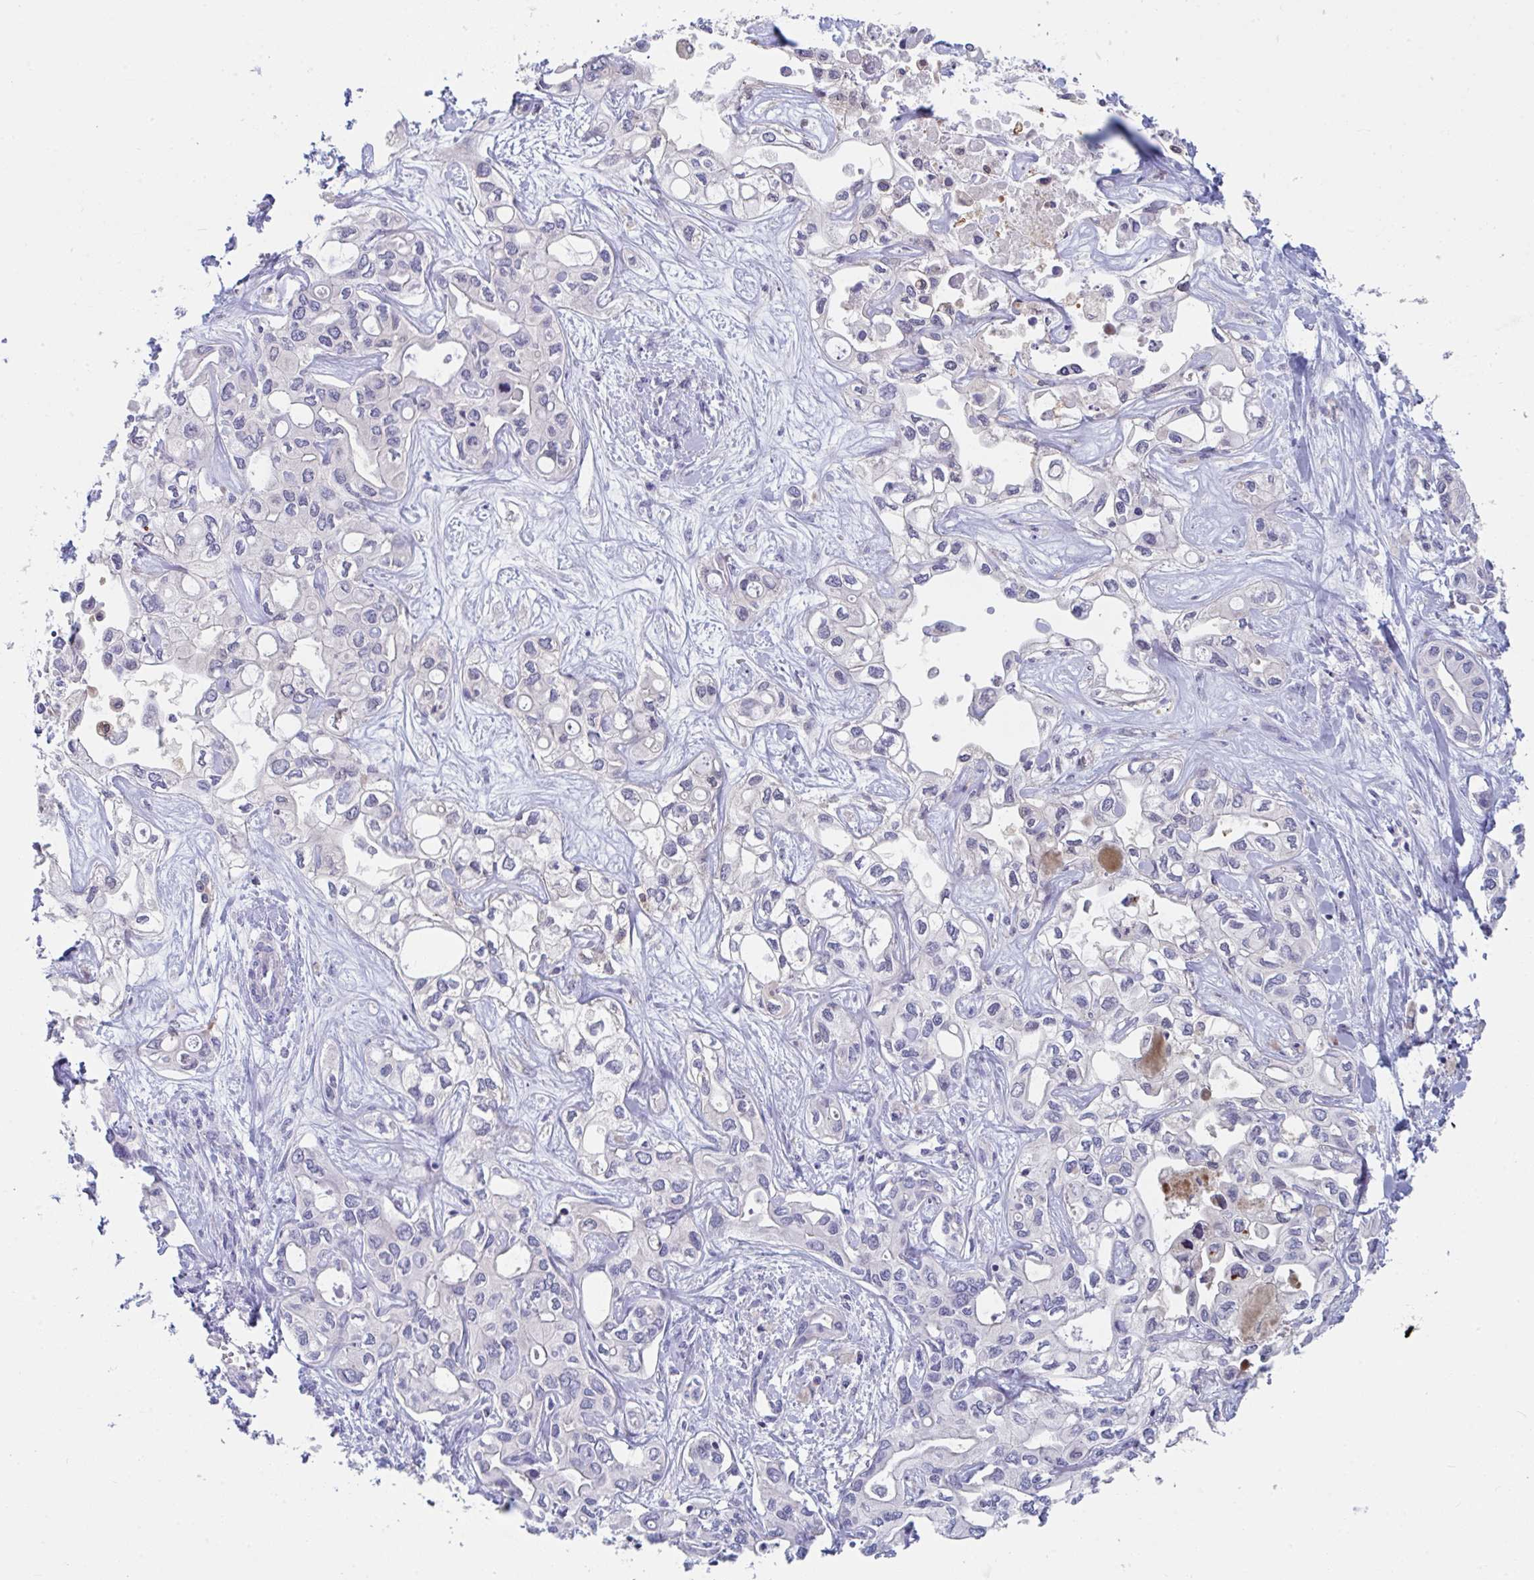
{"staining": {"intensity": "negative", "quantity": "none", "location": "none"}, "tissue": "liver cancer", "cell_type": "Tumor cells", "image_type": "cancer", "snomed": [{"axis": "morphology", "description": "Cholangiocarcinoma"}, {"axis": "topography", "description": "Liver"}], "caption": "Liver cancer stained for a protein using immunohistochemistry (IHC) displays no expression tumor cells.", "gene": "P2RX3", "patient": {"sex": "female", "age": 64}}